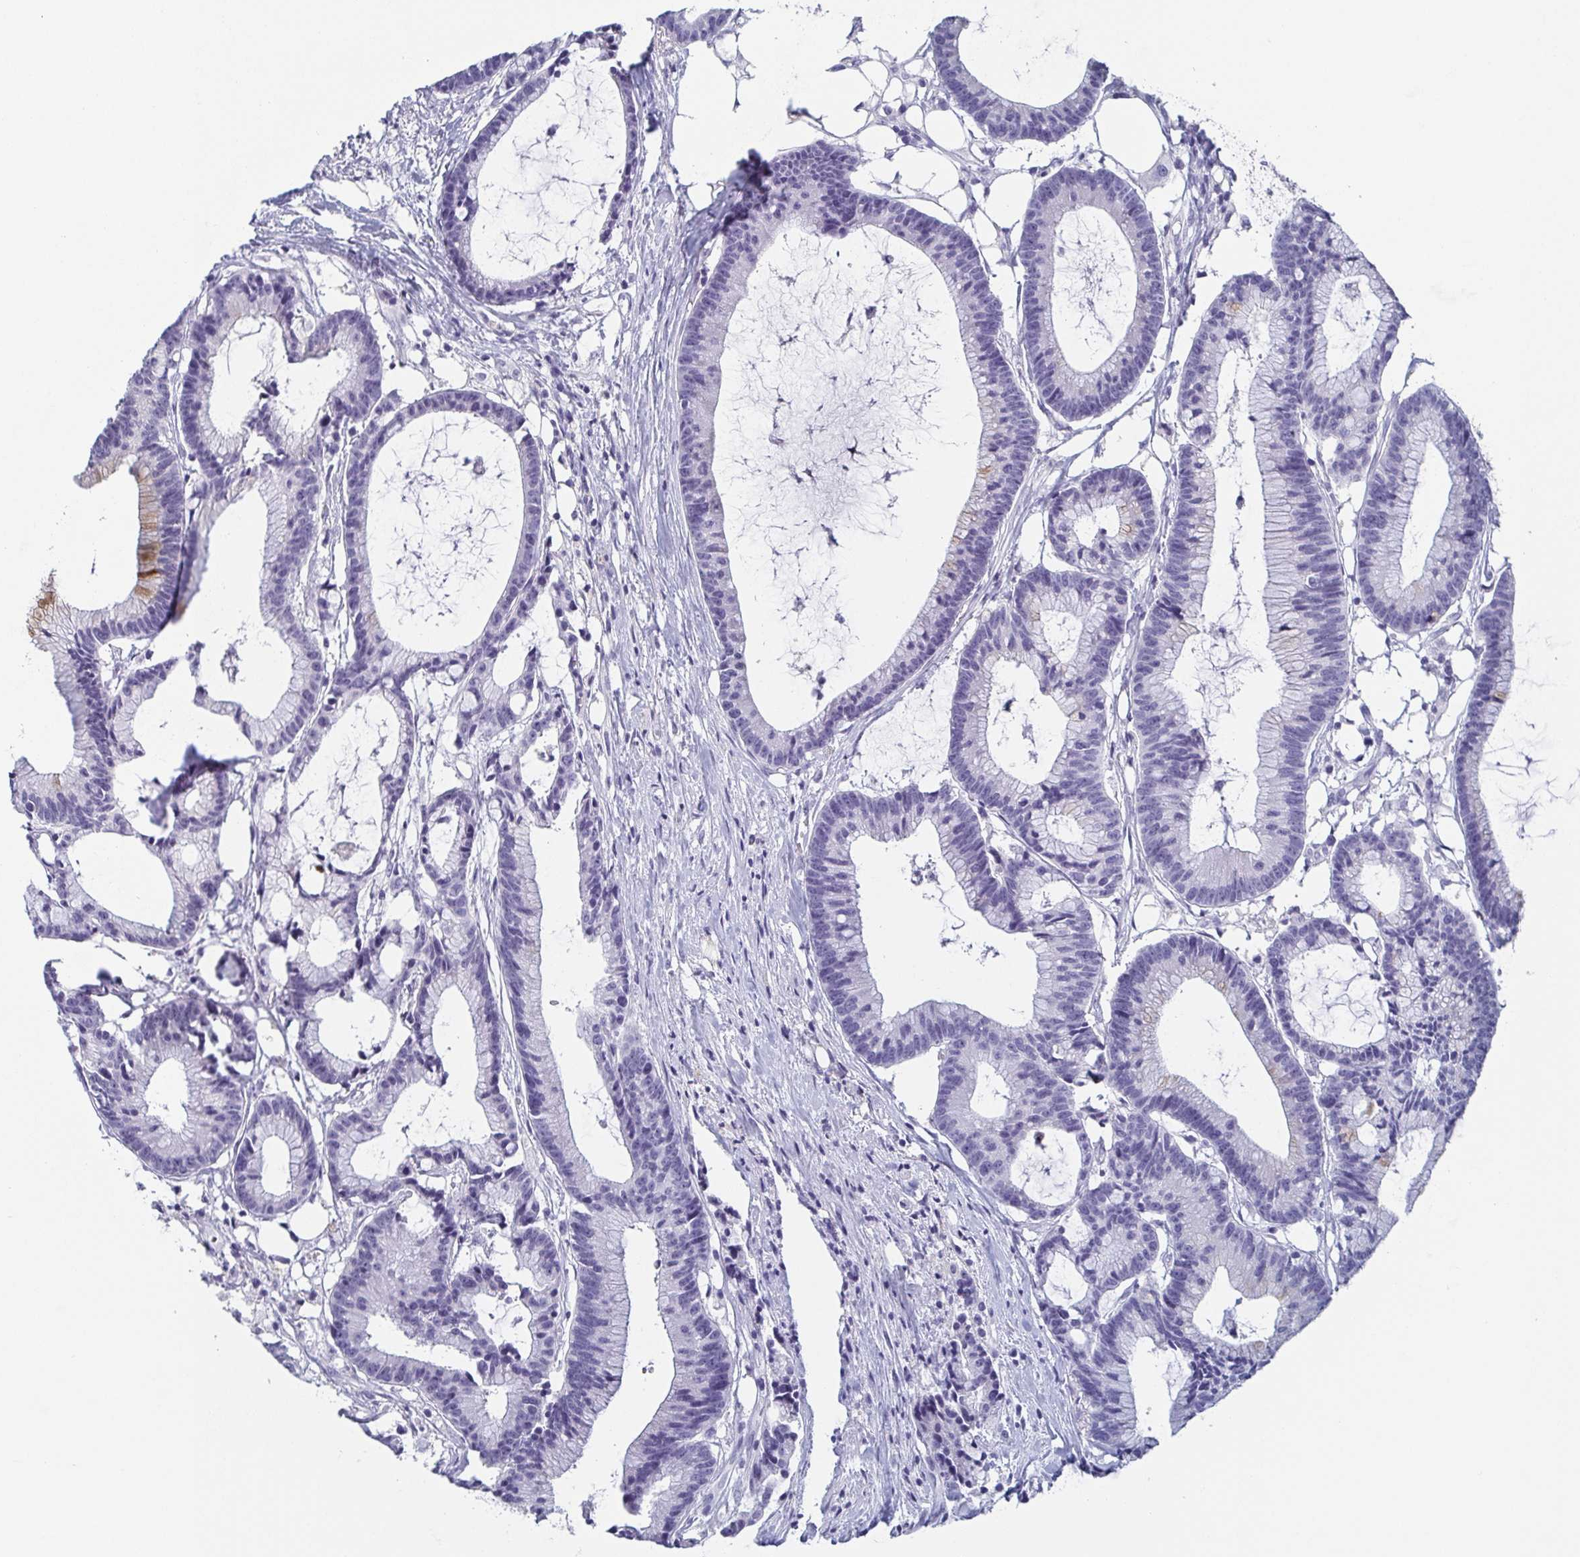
{"staining": {"intensity": "negative", "quantity": "none", "location": "none"}, "tissue": "colorectal cancer", "cell_type": "Tumor cells", "image_type": "cancer", "snomed": [{"axis": "morphology", "description": "Adenocarcinoma, NOS"}, {"axis": "topography", "description": "Colon"}], "caption": "Histopathology image shows no significant protein staining in tumor cells of colorectal cancer.", "gene": "ITLN1", "patient": {"sex": "female", "age": 78}}